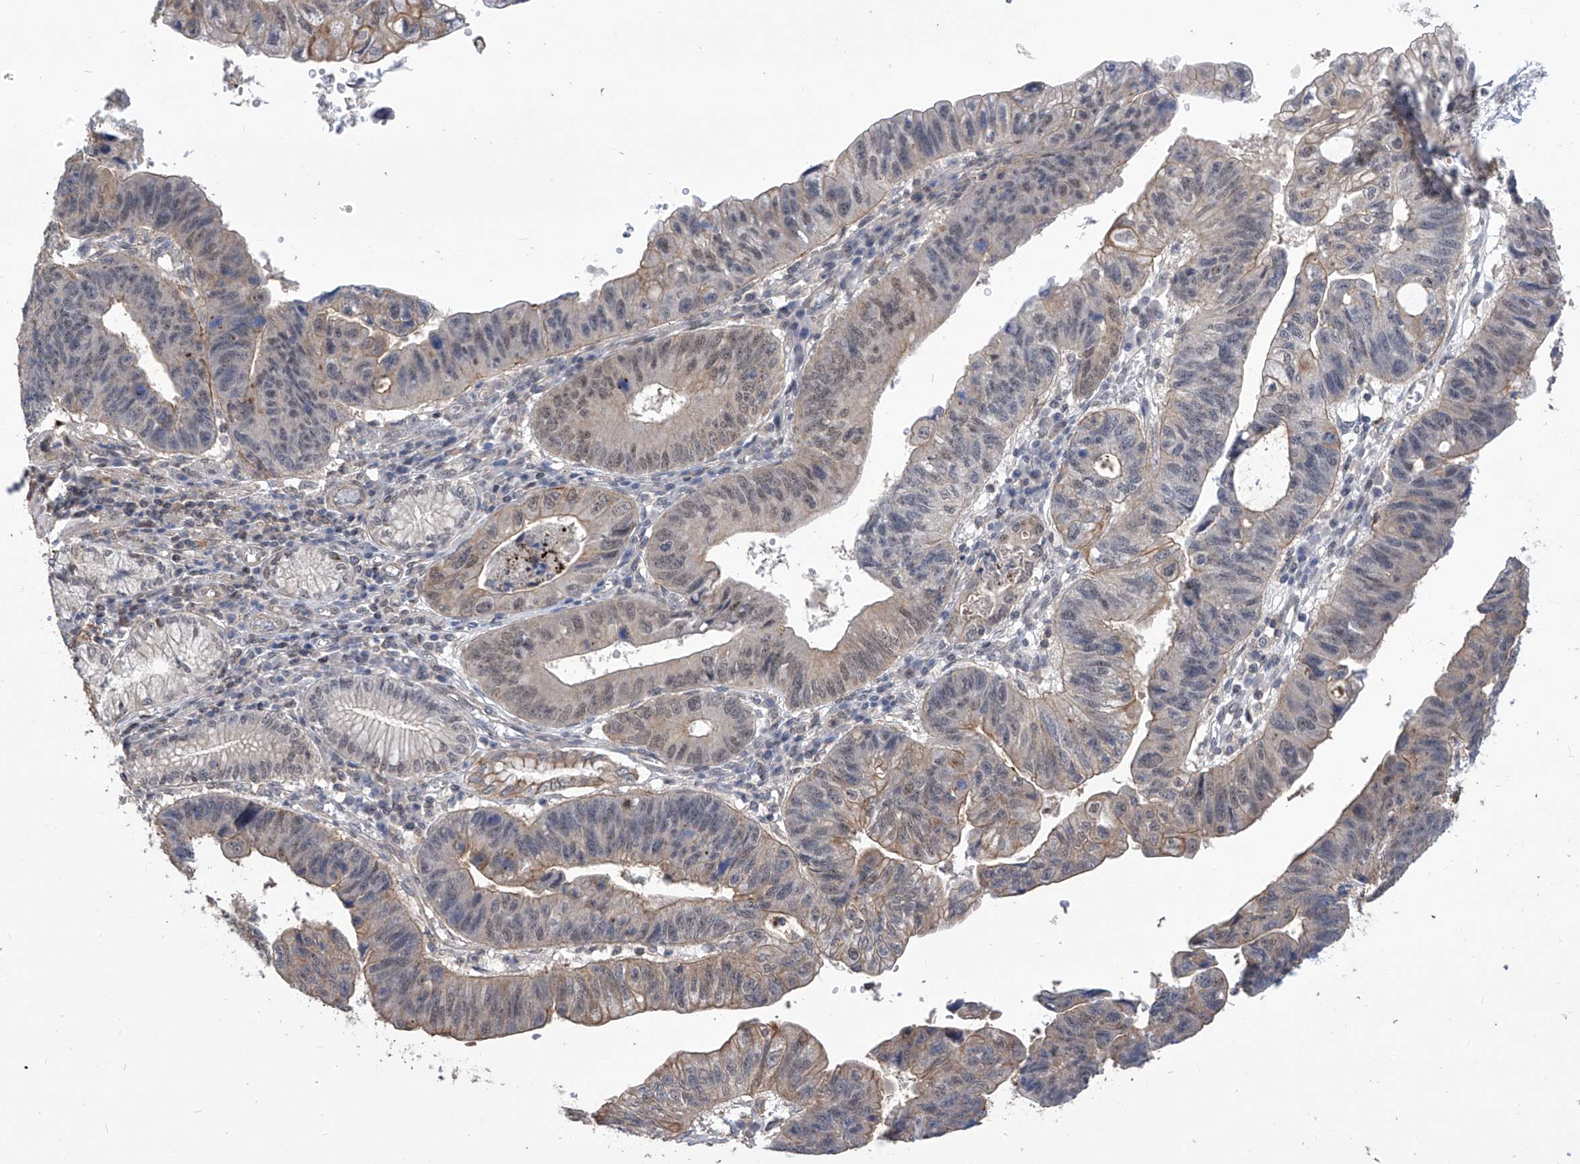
{"staining": {"intensity": "moderate", "quantity": "<25%", "location": "cytoplasmic/membranous,nuclear"}, "tissue": "stomach cancer", "cell_type": "Tumor cells", "image_type": "cancer", "snomed": [{"axis": "morphology", "description": "Adenocarcinoma, NOS"}, {"axis": "topography", "description": "Stomach"}], "caption": "High-magnification brightfield microscopy of adenocarcinoma (stomach) stained with DAB (3,3'-diaminobenzidine) (brown) and counterstained with hematoxylin (blue). tumor cells exhibit moderate cytoplasmic/membranous and nuclear positivity is appreciated in approximately<25% of cells.", "gene": "KIFC2", "patient": {"sex": "male", "age": 59}}